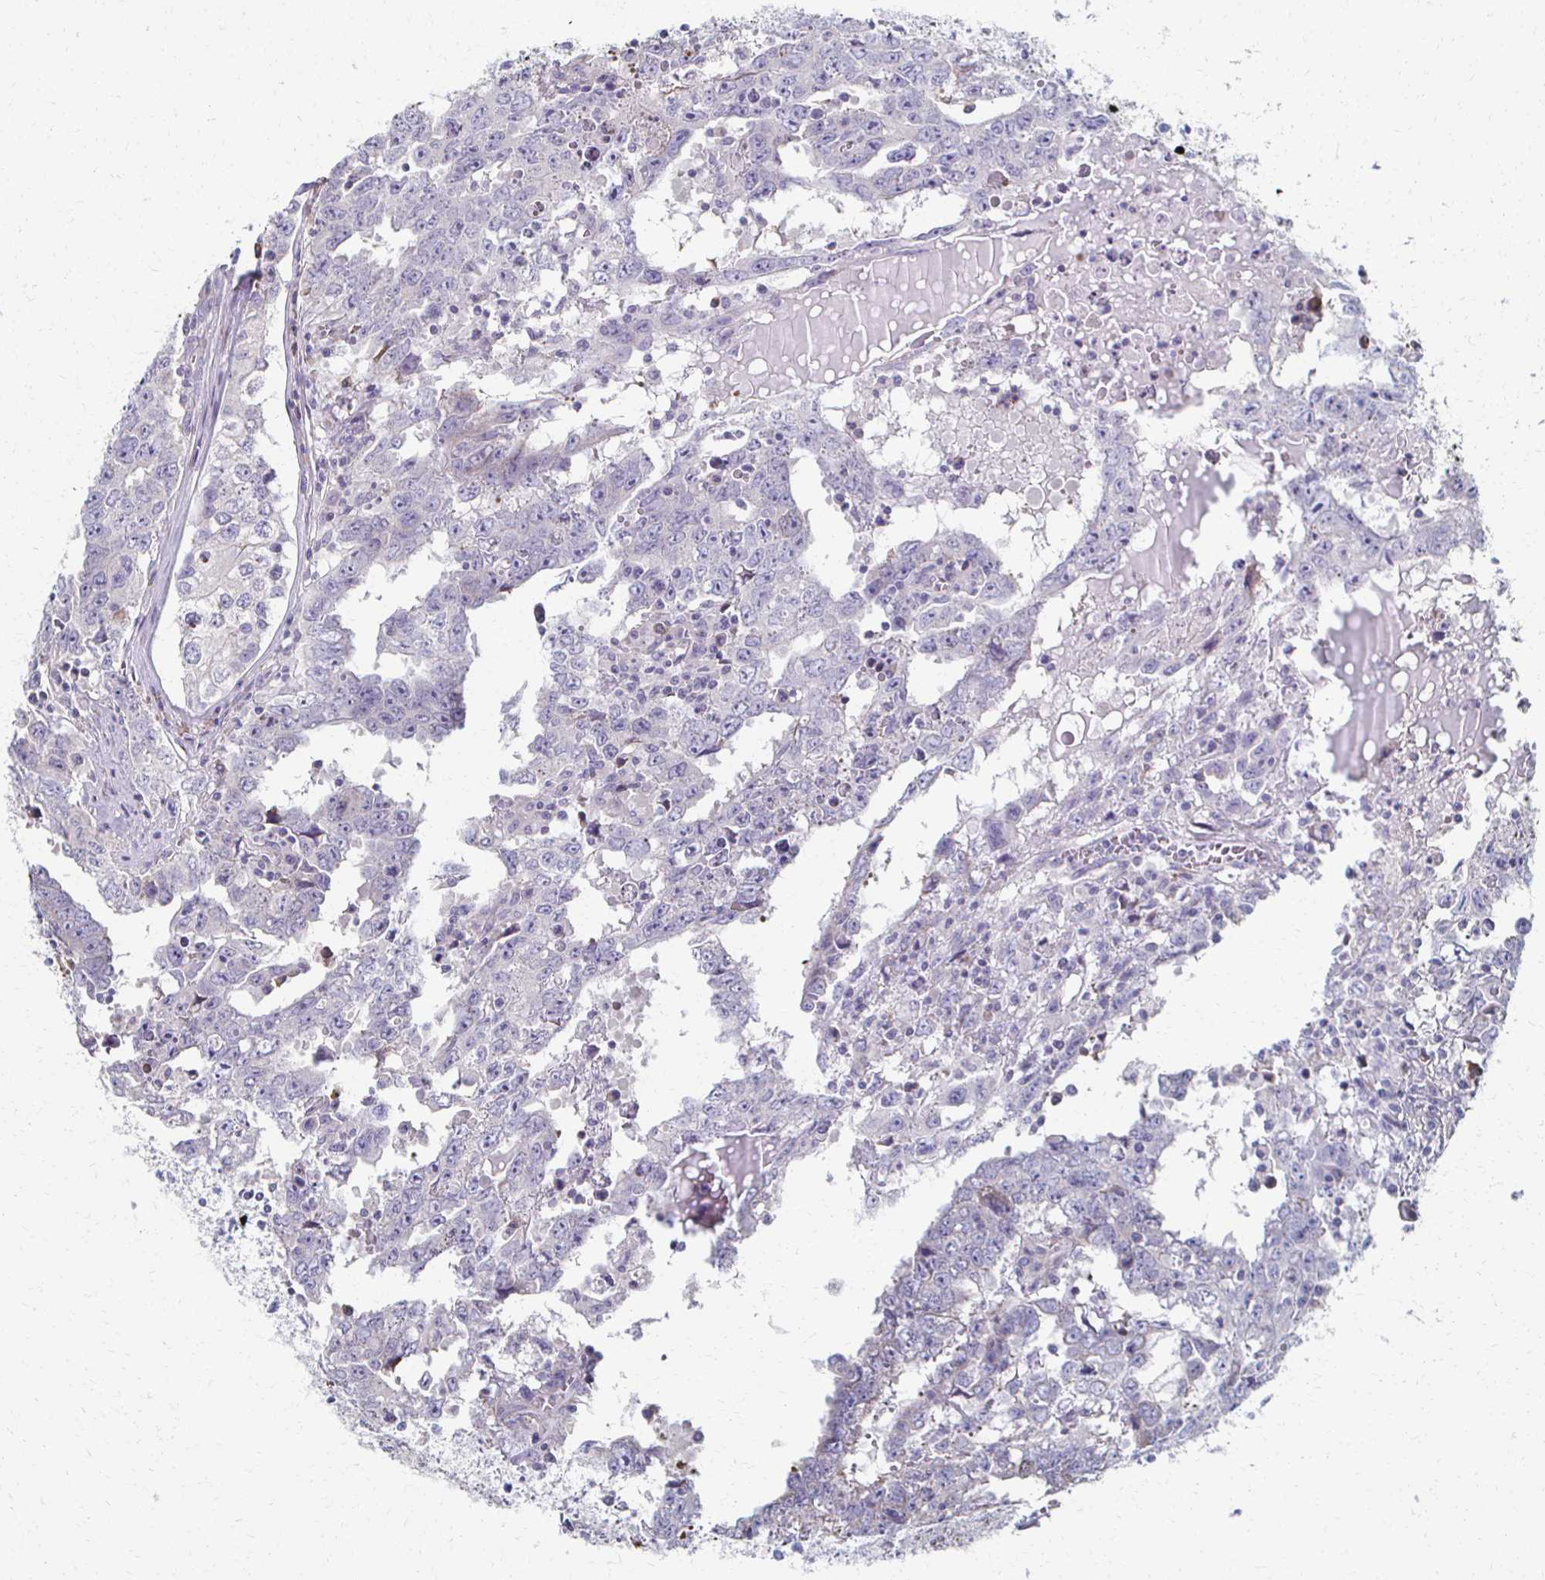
{"staining": {"intensity": "negative", "quantity": "none", "location": "none"}, "tissue": "testis cancer", "cell_type": "Tumor cells", "image_type": "cancer", "snomed": [{"axis": "morphology", "description": "Carcinoma, Embryonal, NOS"}, {"axis": "topography", "description": "Testis"}], "caption": "Micrograph shows no protein staining in tumor cells of embryonal carcinoma (testis) tissue.", "gene": "ATP1A3", "patient": {"sex": "male", "age": 22}}